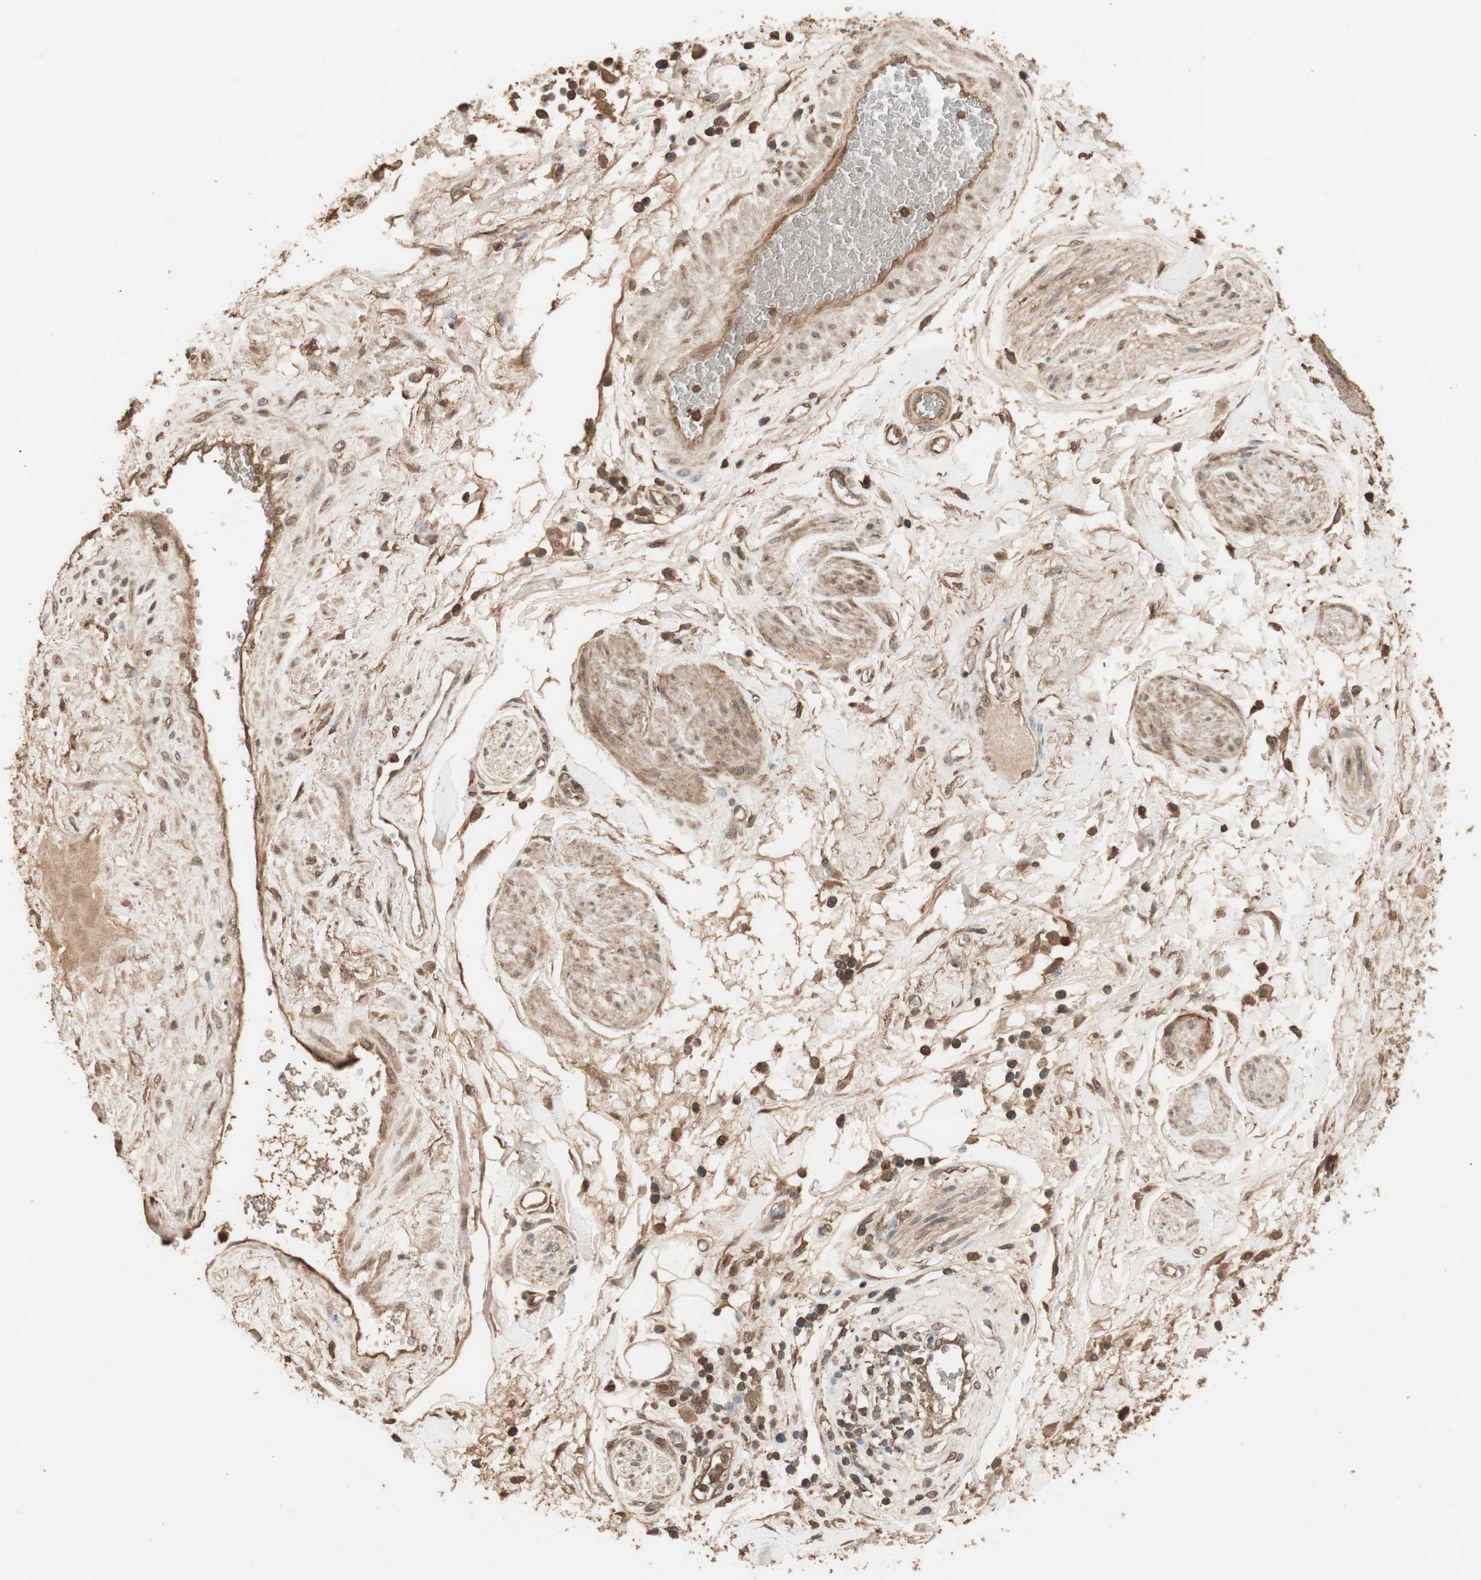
{"staining": {"intensity": "strong", "quantity": ">75%", "location": "cytoplasmic/membranous,nuclear"}, "tissue": "adipose tissue", "cell_type": "Adipocytes", "image_type": "normal", "snomed": [{"axis": "morphology", "description": "Normal tissue, NOS"}, {"axis": "topography", "description": "Soft tissue"}, {"axis": "topography", "description": "Peripheral nerve tissue"}], "caption": "Immunohistochemical staining of benign human adipose tissue exhibits >75% levels of strong cytoplasmic/membranous,nuclear protein positivity in about >75% of adipocytes.", "gene": "USP20", "patient": {"sex": "female", "age": 71}}